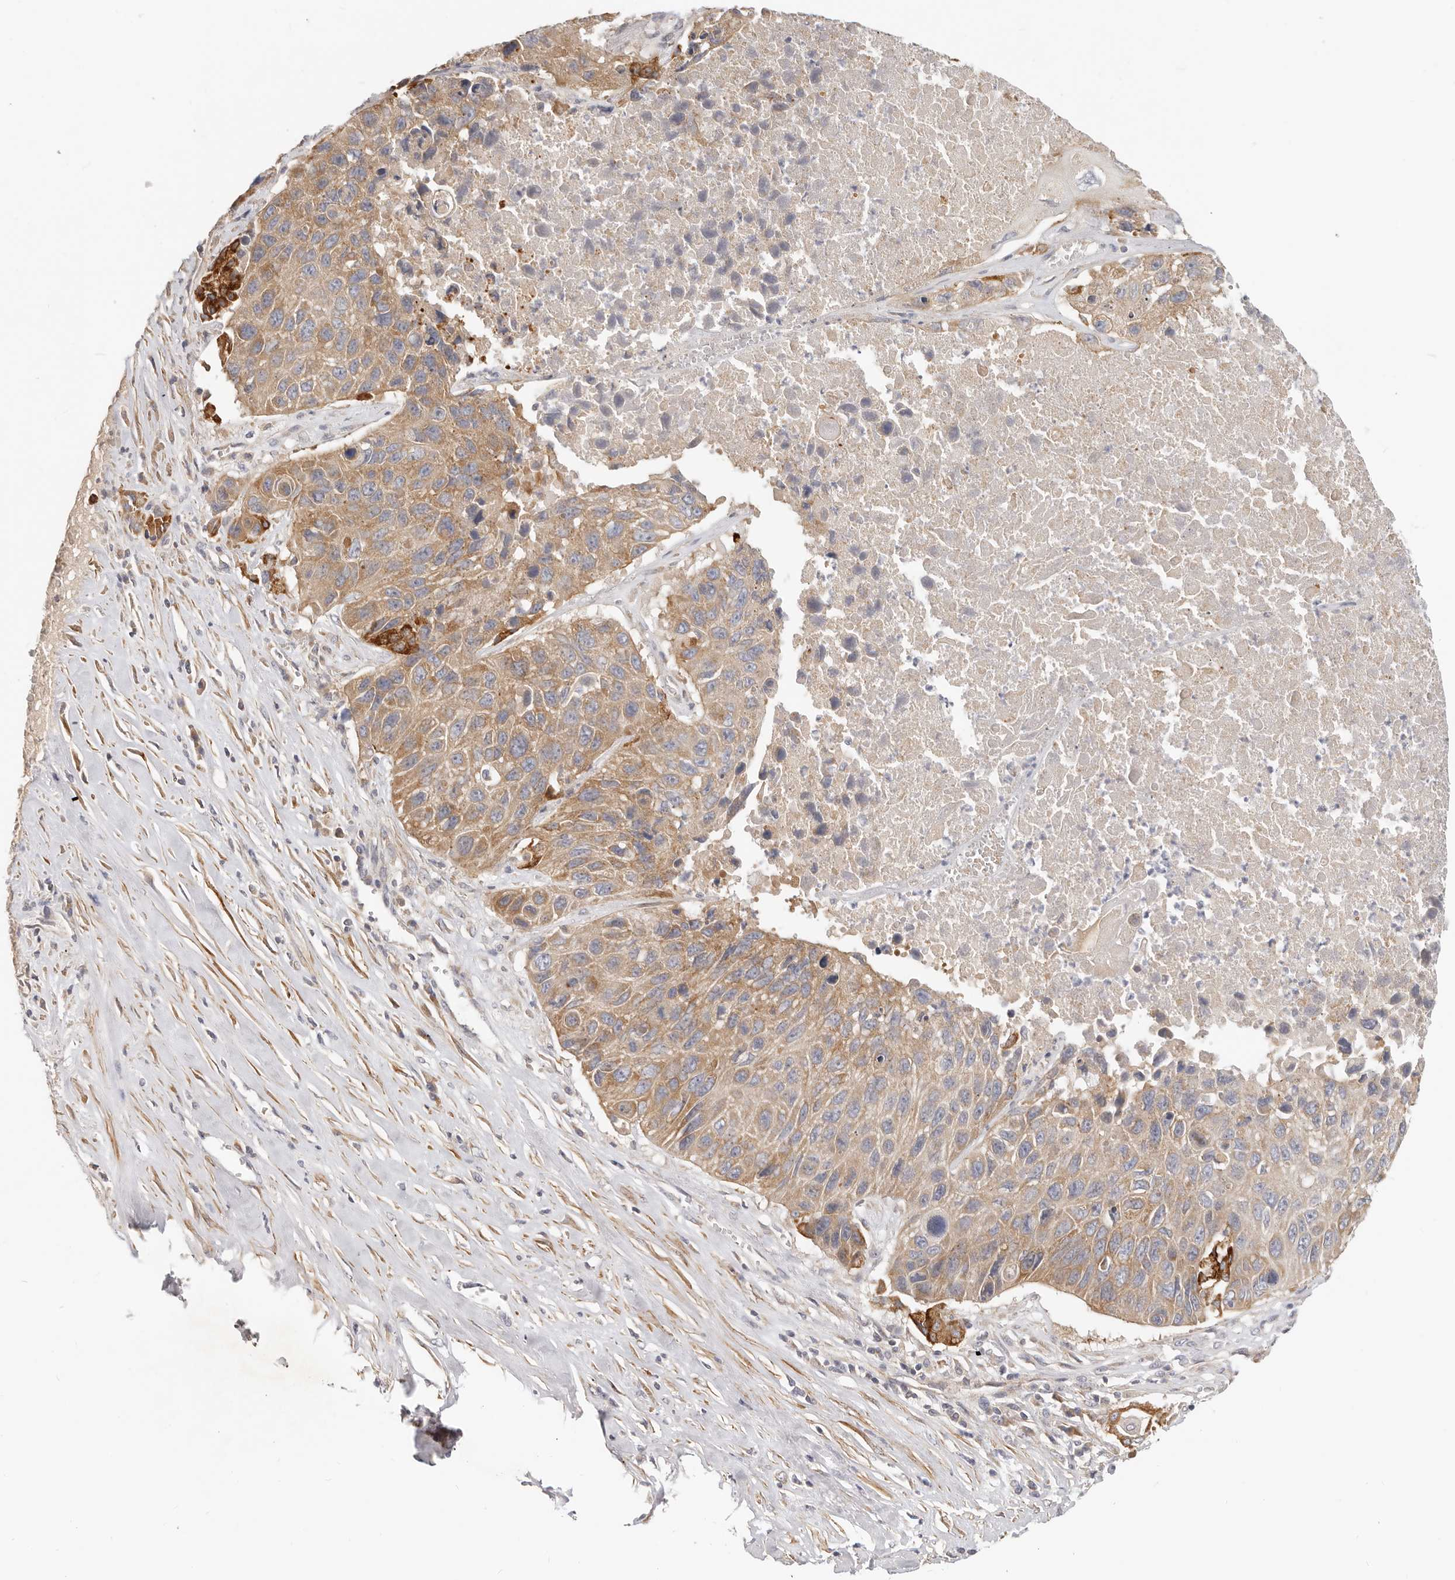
{"staining": {"intensity": "moderate", "quantity": ">75%", "location": "cytoplasmic/membranous"}, "tissue": "lung cancer", "cell_type": "Tumor cells", "image_type": "cancer", "snomed": [{"axis": "morphology", "description": "Squamous cell carcinoma, NOS"}, {"axis": "topography", "description": "Lung"}], "caption": "Protein staining shows moderate cytoplasmic/membranous positivity in about >75% of tumor cells in lung cancer.", "gene": "TFB2M", "patient": {"sex": "male", "age": 61}}